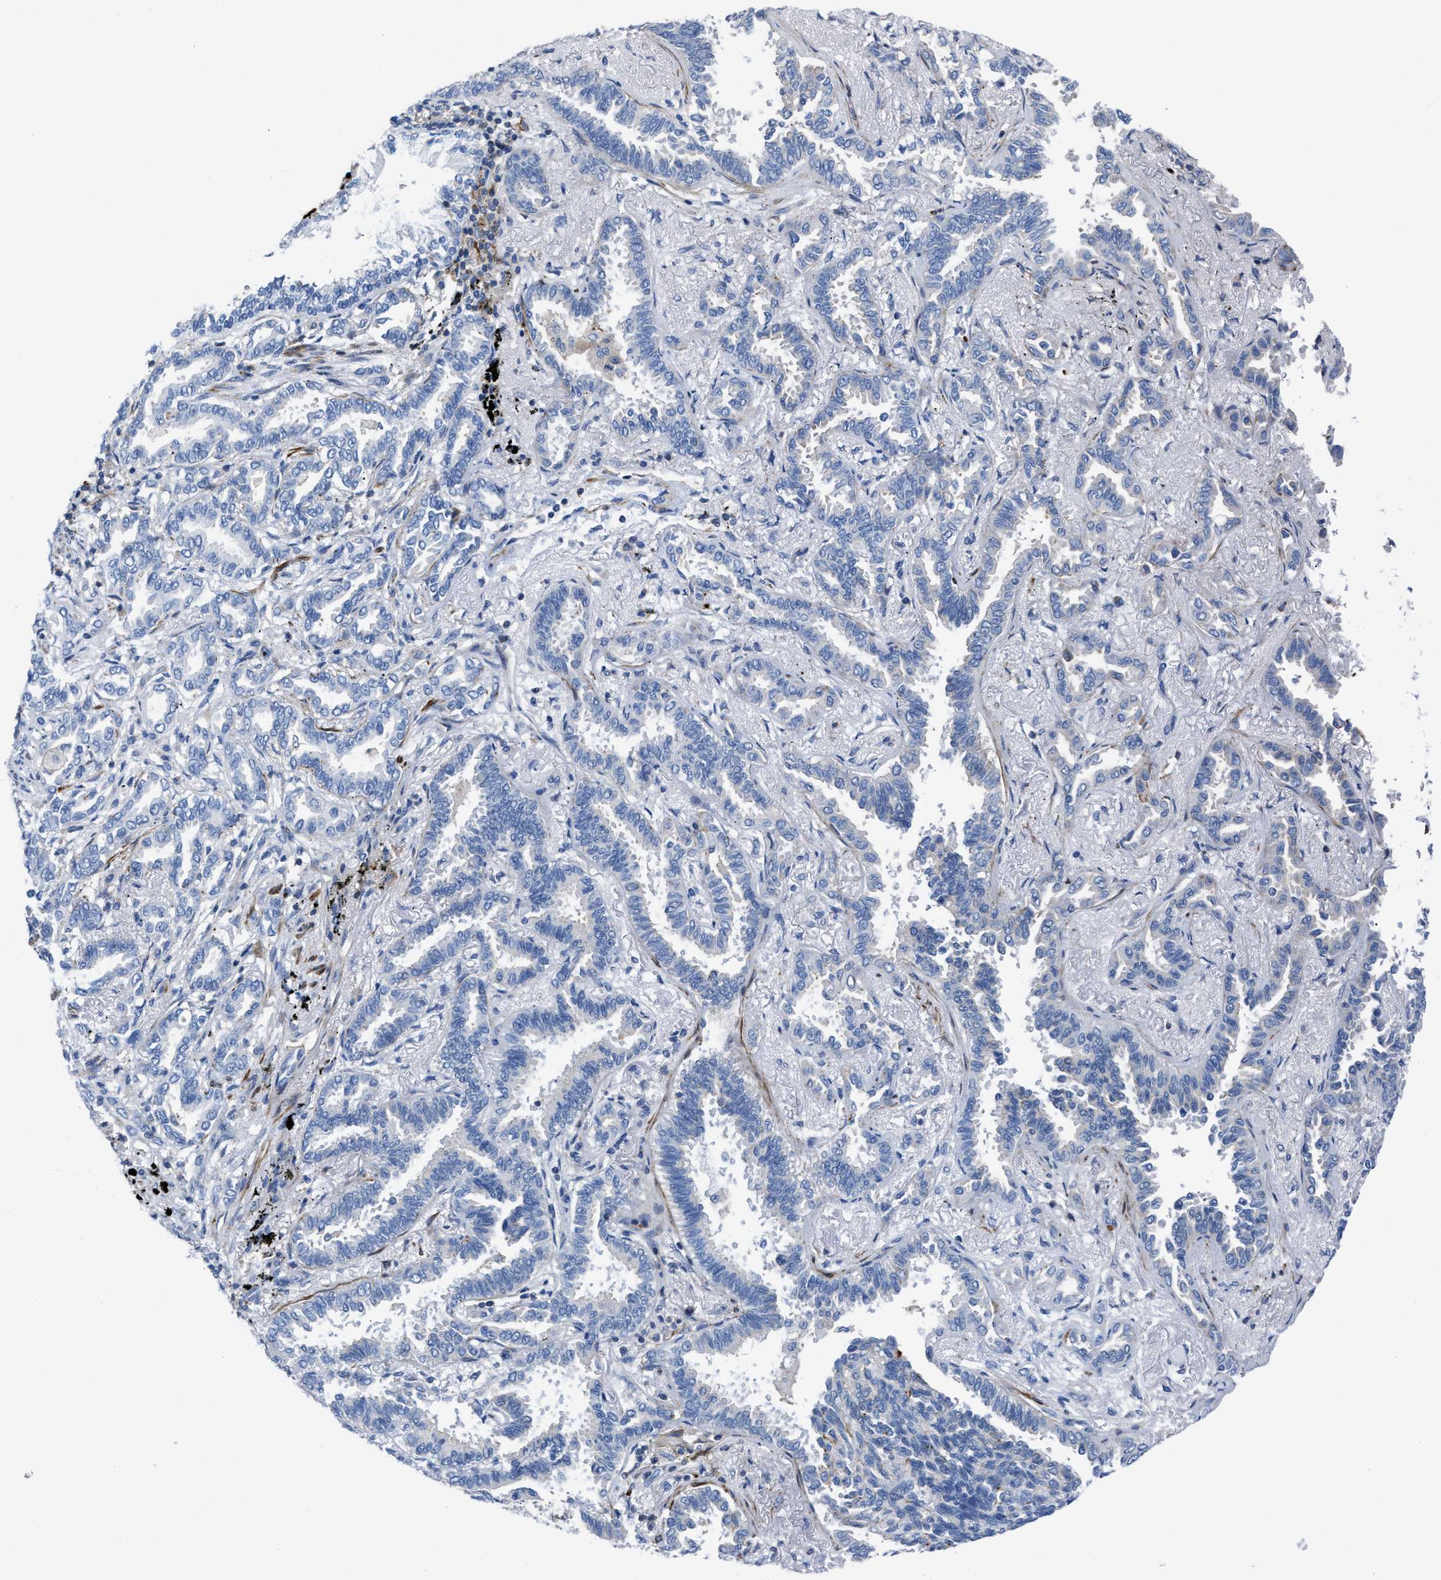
{"staining": {"intensity": "negative", "quantity": "none", "location": "none"}, "tissue": "lung cancer", "cell_type": "Tumor cells", "image_type": "cancer", "snomed": [{"axis": "morphology", "description": "Adenocarcinoma, NOS"}, {"axis": "topography", "description": "Lung"}], "caption": "Lung cancer was stained to show a protein in brown. There is no significant positivity in tumor cells. Nuclei are stained in blue.", "gene": "PRMT2", "patient": {"sex": "male", "age": 59}}